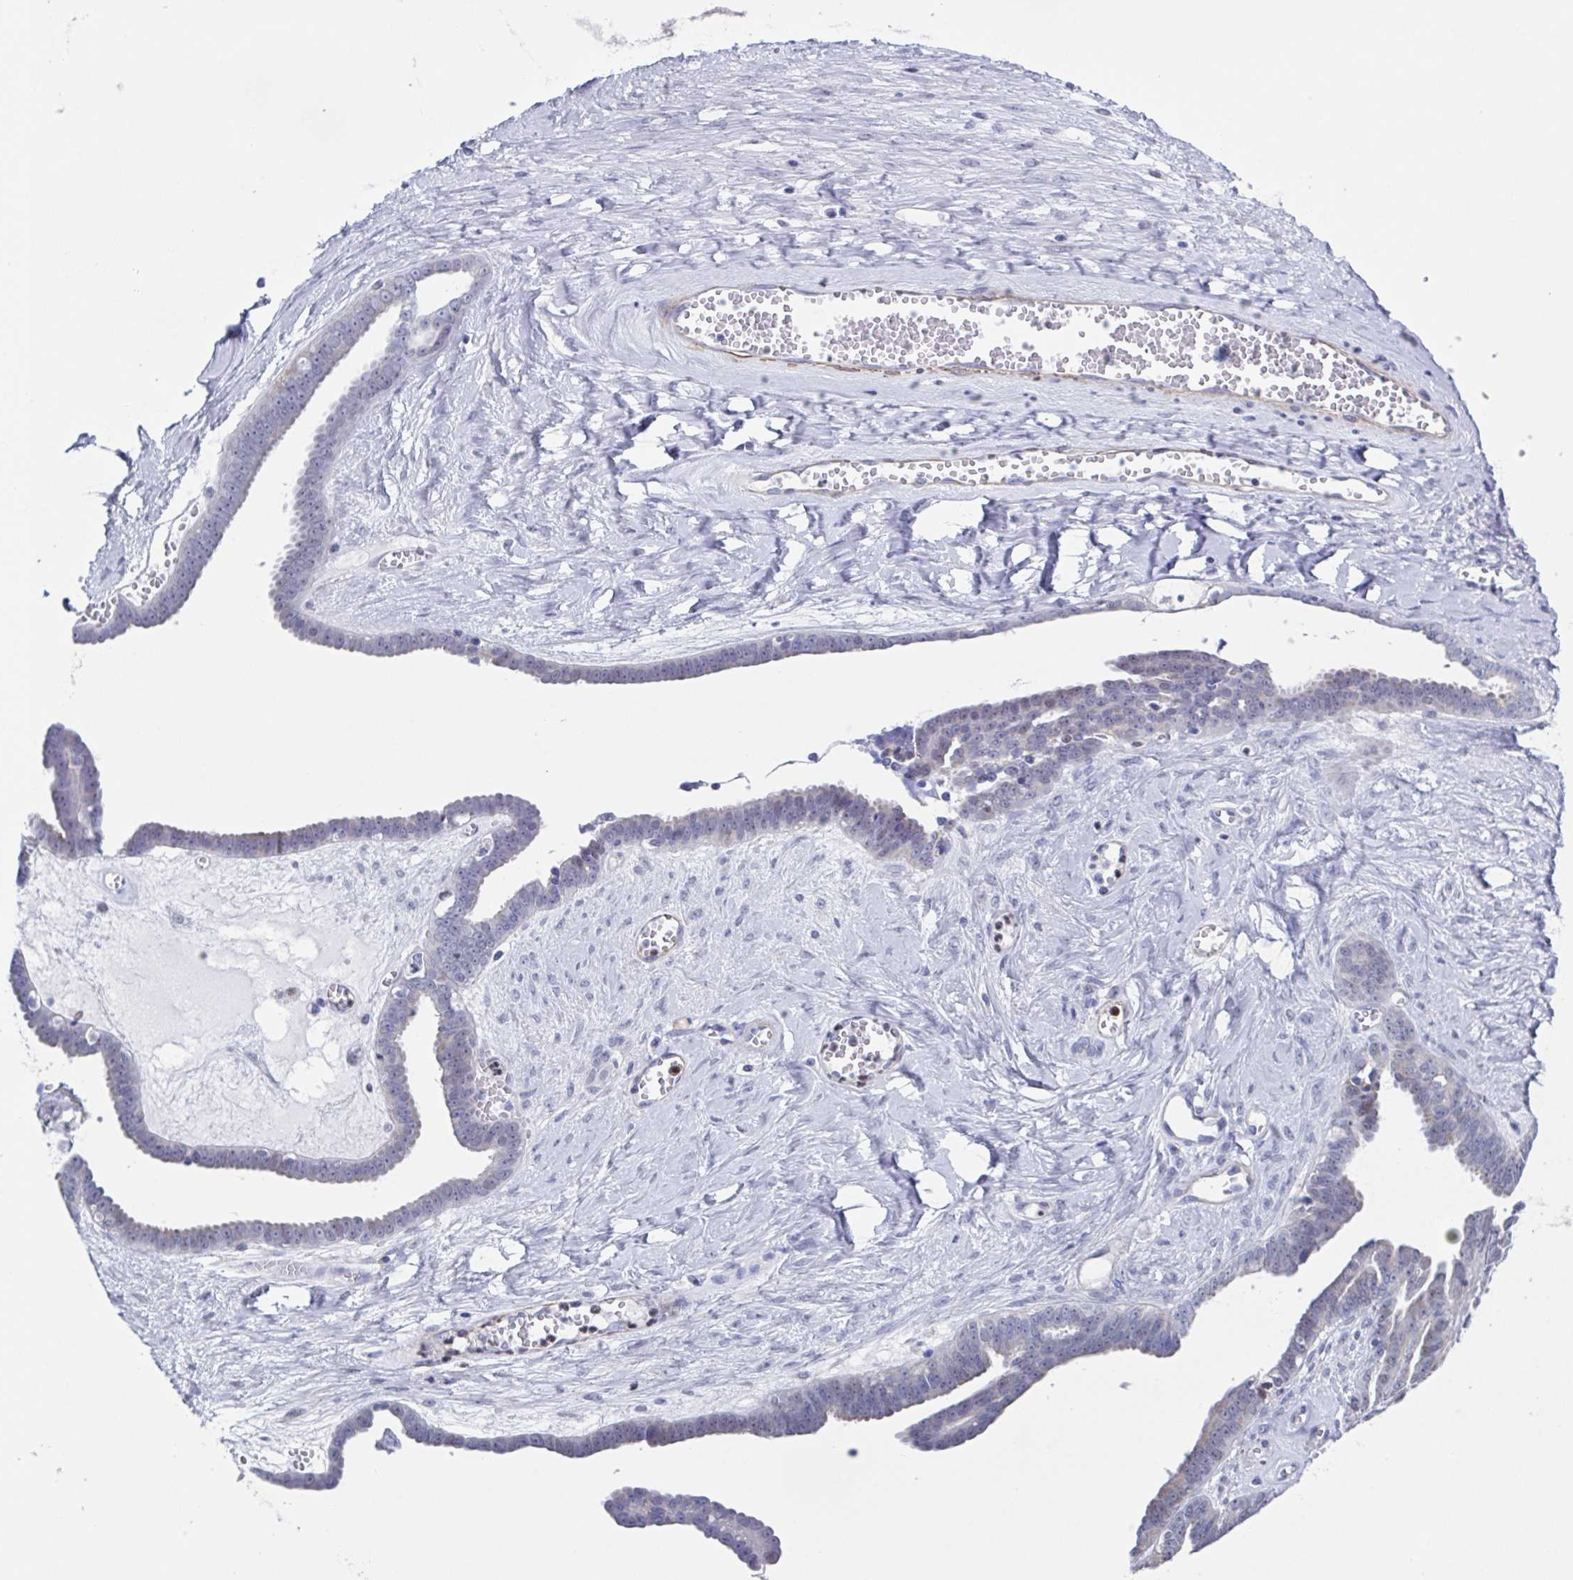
{"staining": {"intensity": "negative", "quantity": "none", "location": "none"}, "tissue": "ovarian cancer", "cell_type": "Tumor cells", "image_type": "cancer", "snomed": [{"axis": "morphology", "description": "Cystadenocarcinoma, serous, NOS"}, {"axis": "topography", "description": "Ovary"}], "caption": "Immunohistochemistry of ovarian serous cystadenocarcinoma reveals no positivity in tumor cells. (Brightfield microscopy of DAB (3,3'-diaminobenzidine) immunohistochemistry (IHC) at high magnification).", "gene": "PBOV1", "patient": {"sex": "female", "age": 71}}